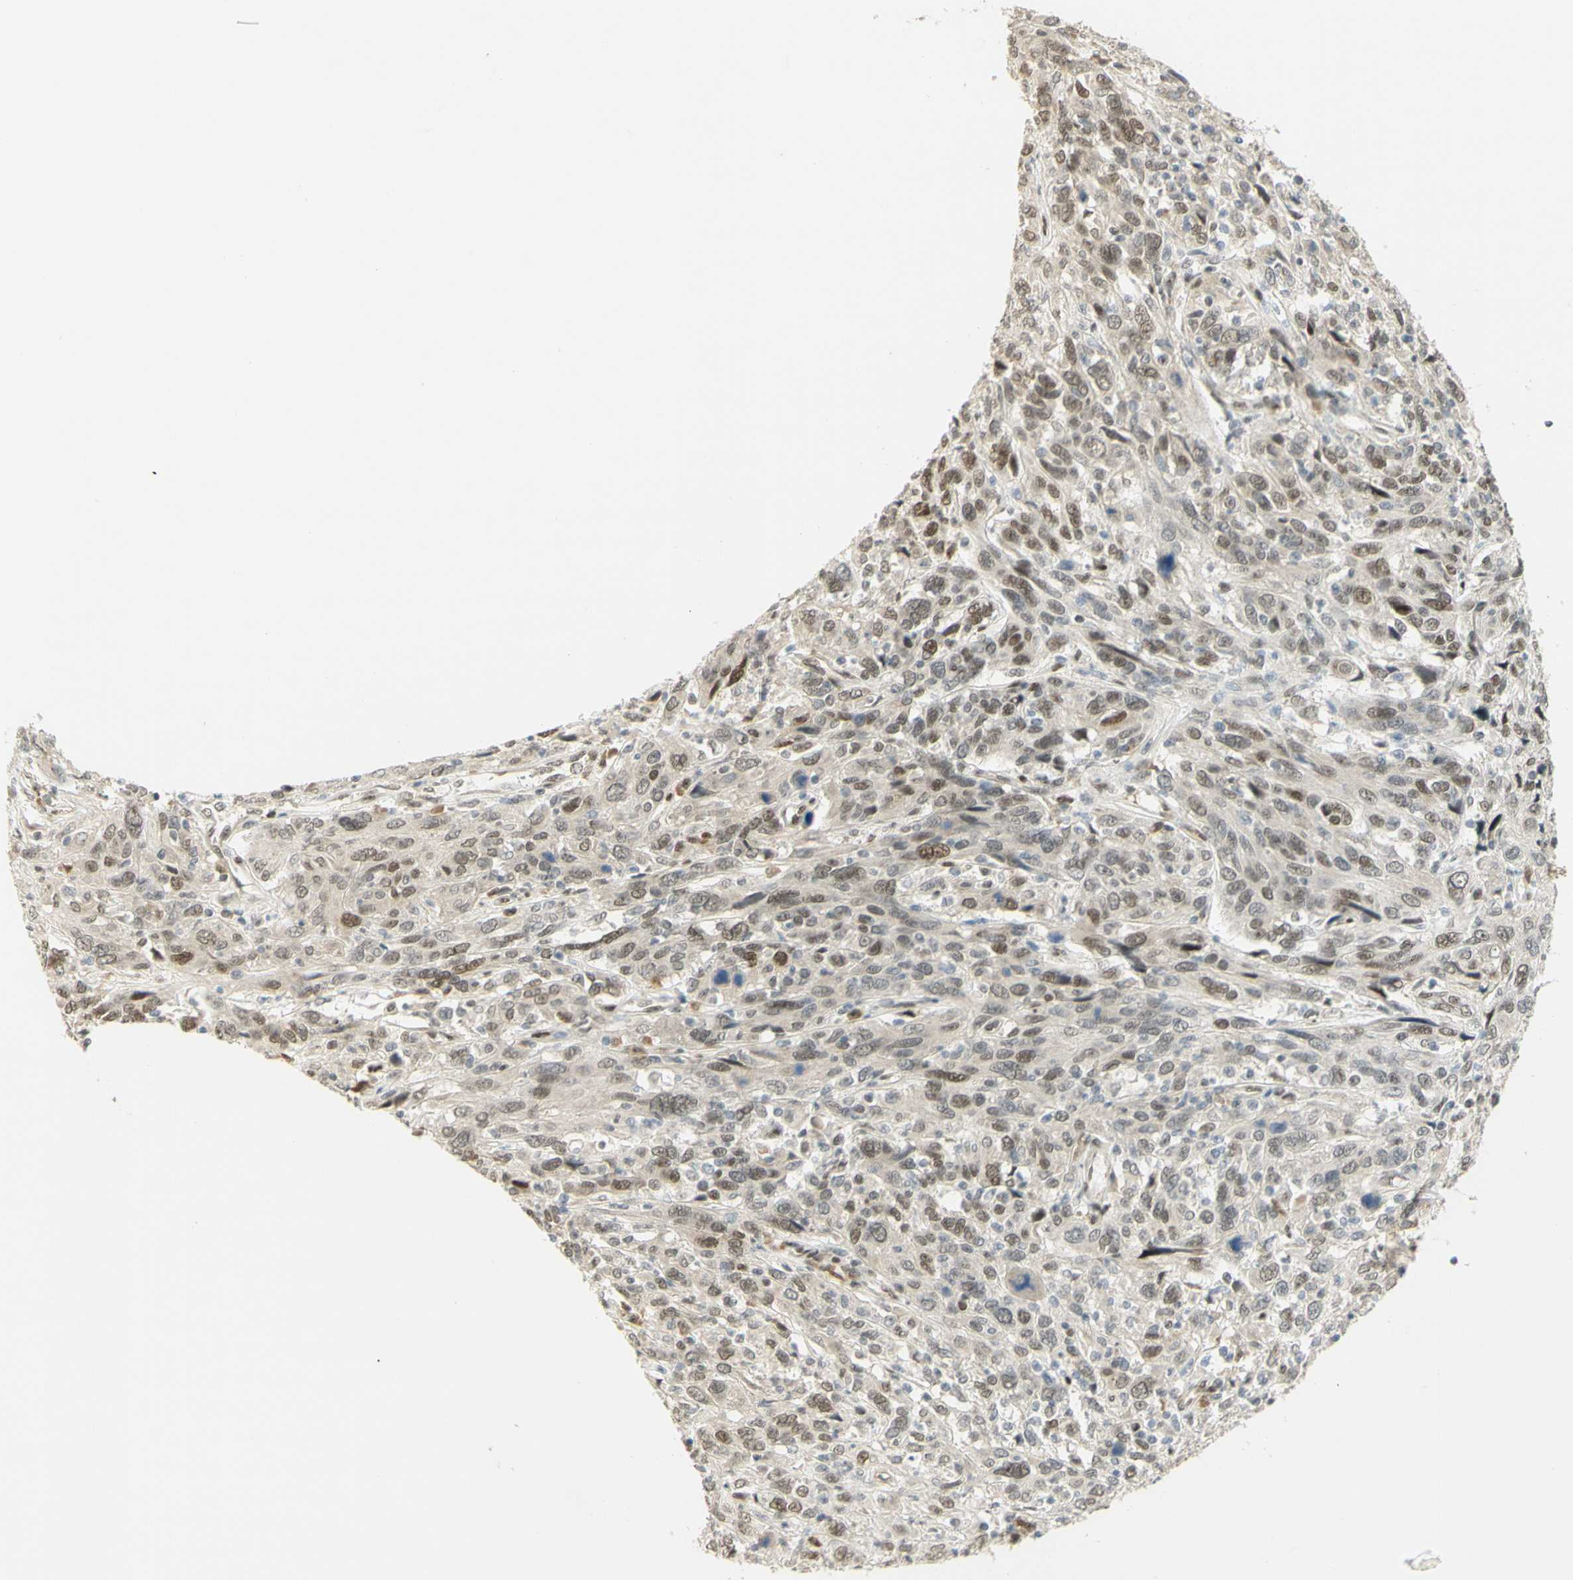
{"staining": {"intensity": "moderate", "quantity": ">75%", "location": "nuclear"}, "tissue": "cervical cancer", "cell_type": "Tumor cells", "image_type": "cancer", "snomed": [{"axis": "morphology", "description": "Squamous cell carcinoma, NOS"}, {"axis": "topography", "description": "Cervix"}], "caption": "Moderate nuclear staining is seen in about >75% of tumor cells in cervical cancer (squamous cell carcinoma).", "gene": "DDX1", "patient": {"sex": "female", "age": 46}}